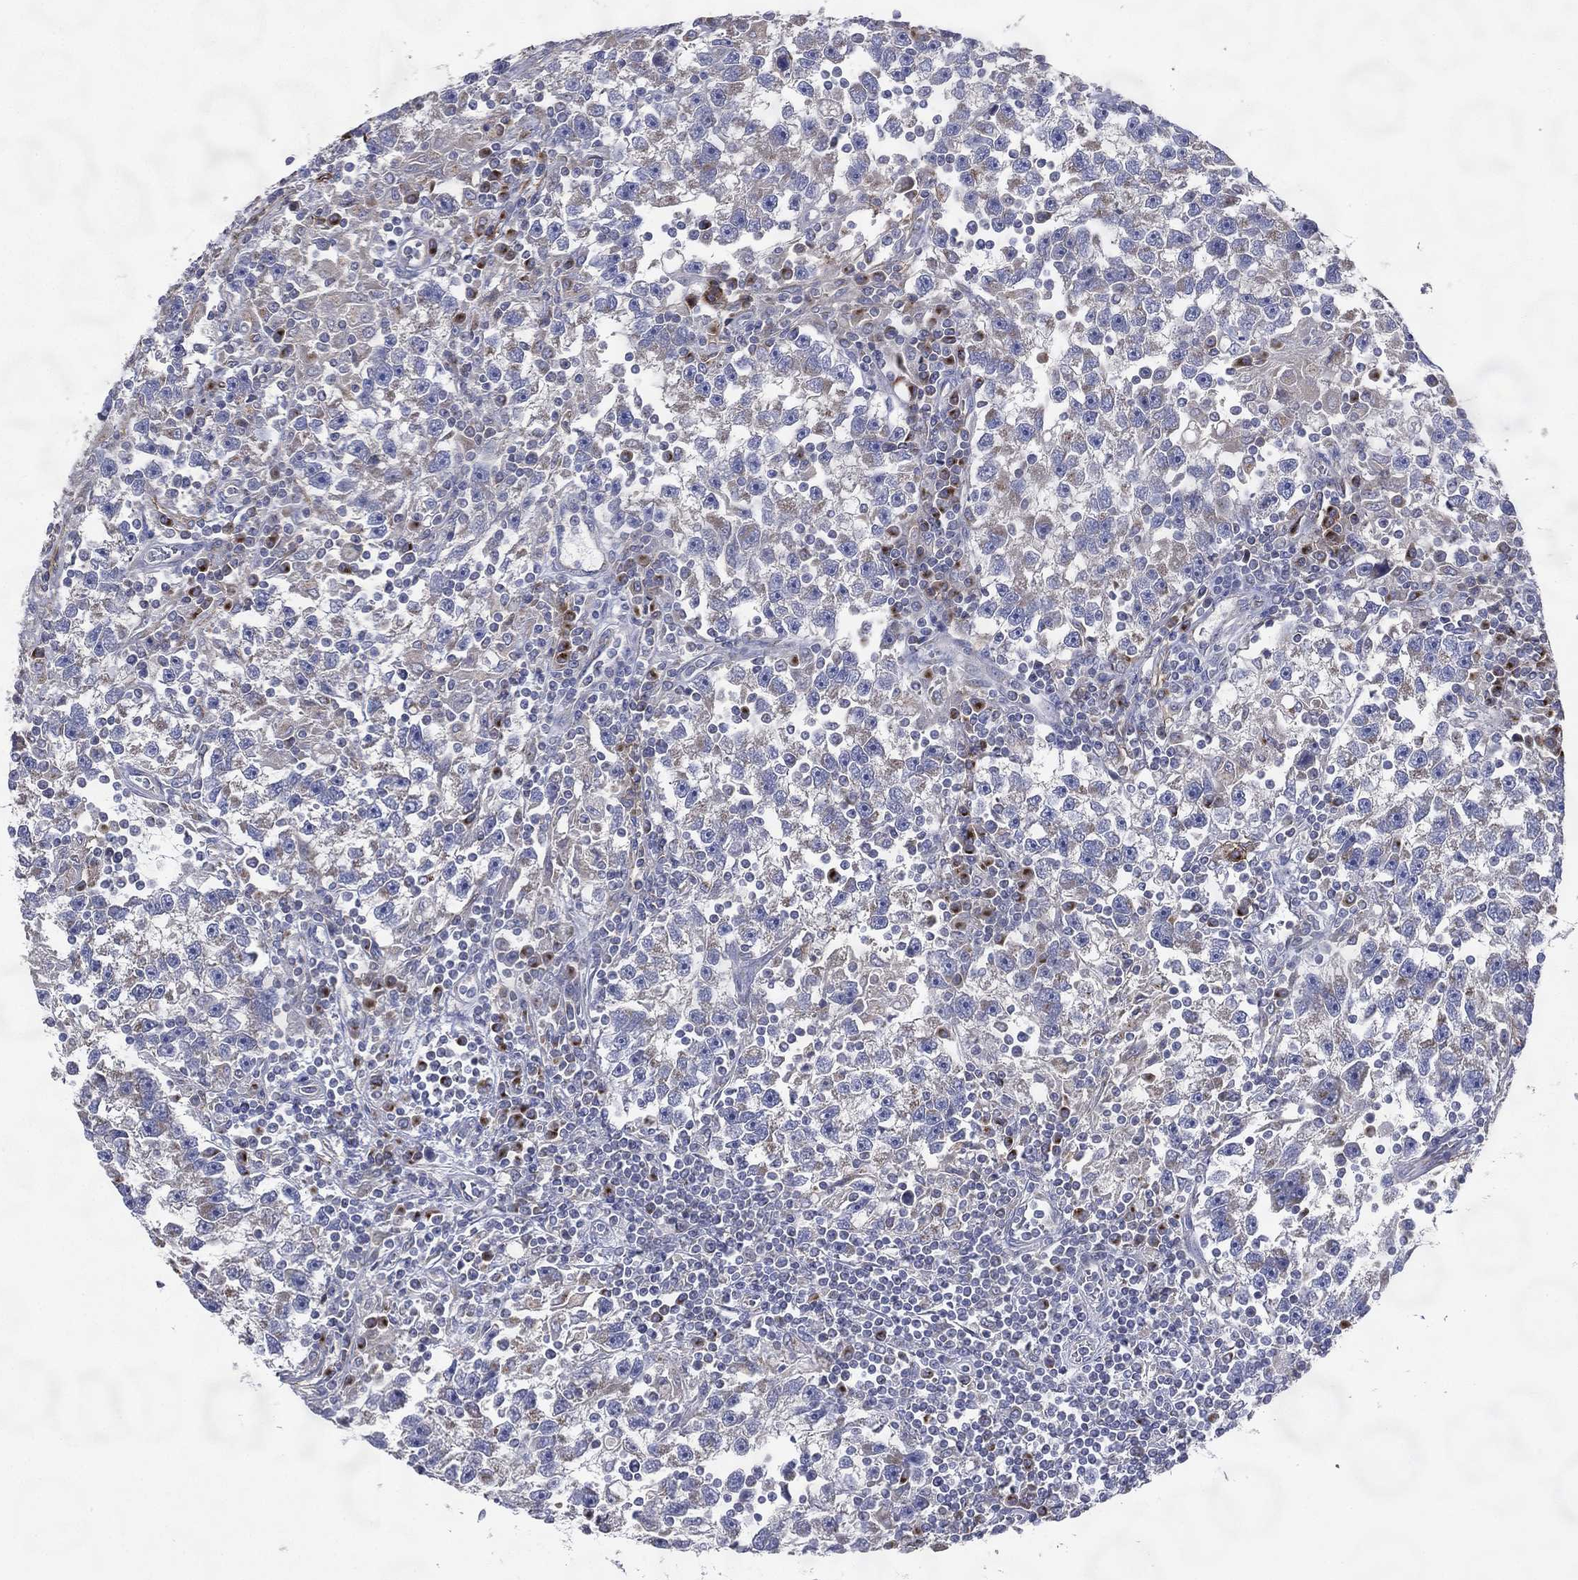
{"staining": {"intensity": "negative", "quantity": "none", "location": "none"}, "tissue": "testis cancer", "cell_type": "Tumor cells", "image_type": "cancer", "snomed": [{"axis": "morphology", "description": "Seminoma, NOS"}, {"axis": "topography", "description": "Testis"}], "caption": "Seminoma (testis) stained for a protein using immunohistochemistry demonstrates no staining tumor cells.", "gene": "ATP8A2", "patient": {"sex": "male", "age": 47}}